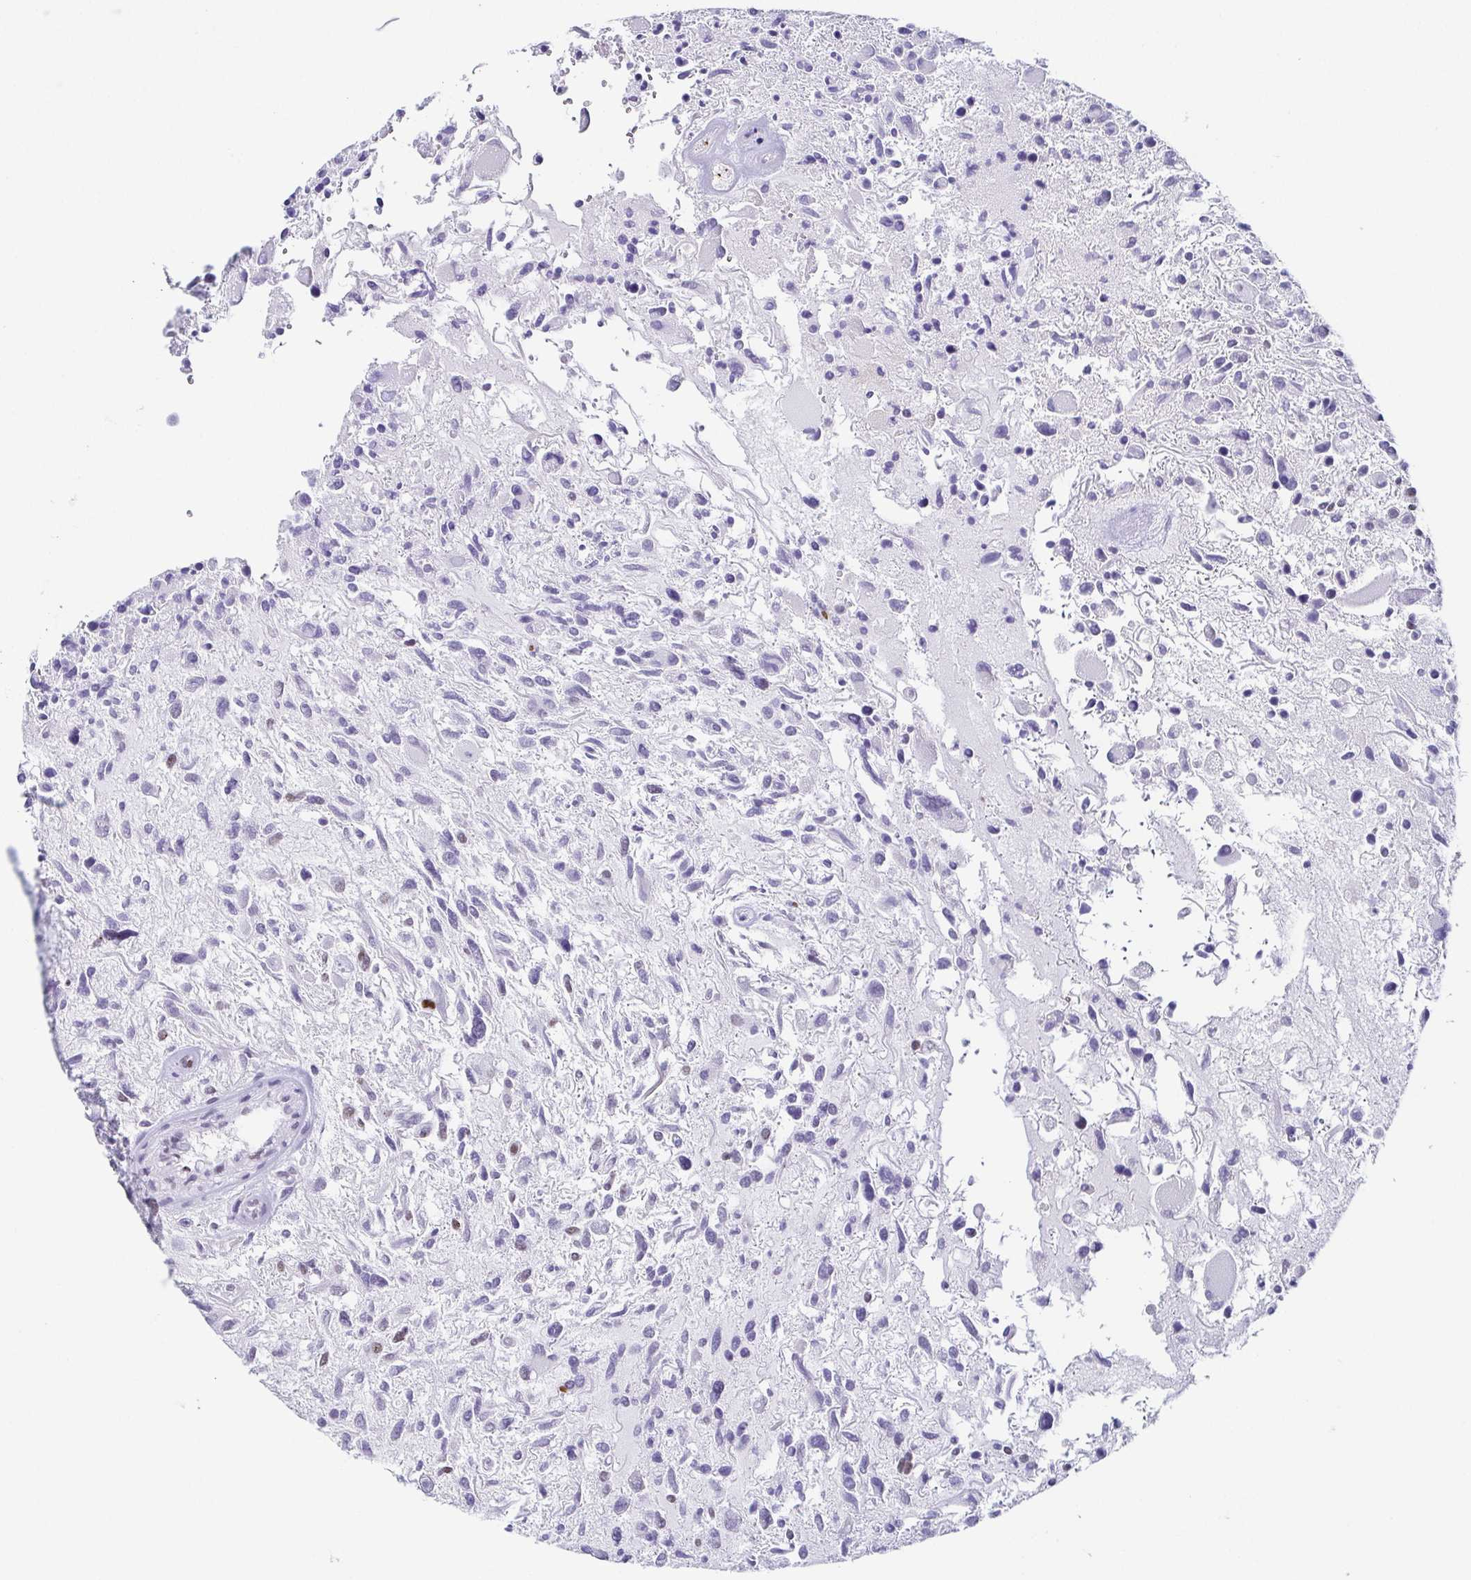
{"staining": {"intensity": "strong", "quantity": "25%-75%", "location": "nuclear"}, "tissue": "glioma", "cell_type": "Tumor cells", "image_type": "cancer", "snomed": [{"axis": "morphology", "description": "Glioma, malignant, High grade"}, {"axis": "topography", "description": "Brain"}], "caption": "This micrograph exhibits immunohistochemistry staining of high-grade glioma (malignant), with high strong nuclear staining in about 25%-75% of tumor cells.", "gene": "EWSR1", "patient": {"sex": "female", "age": 11}}